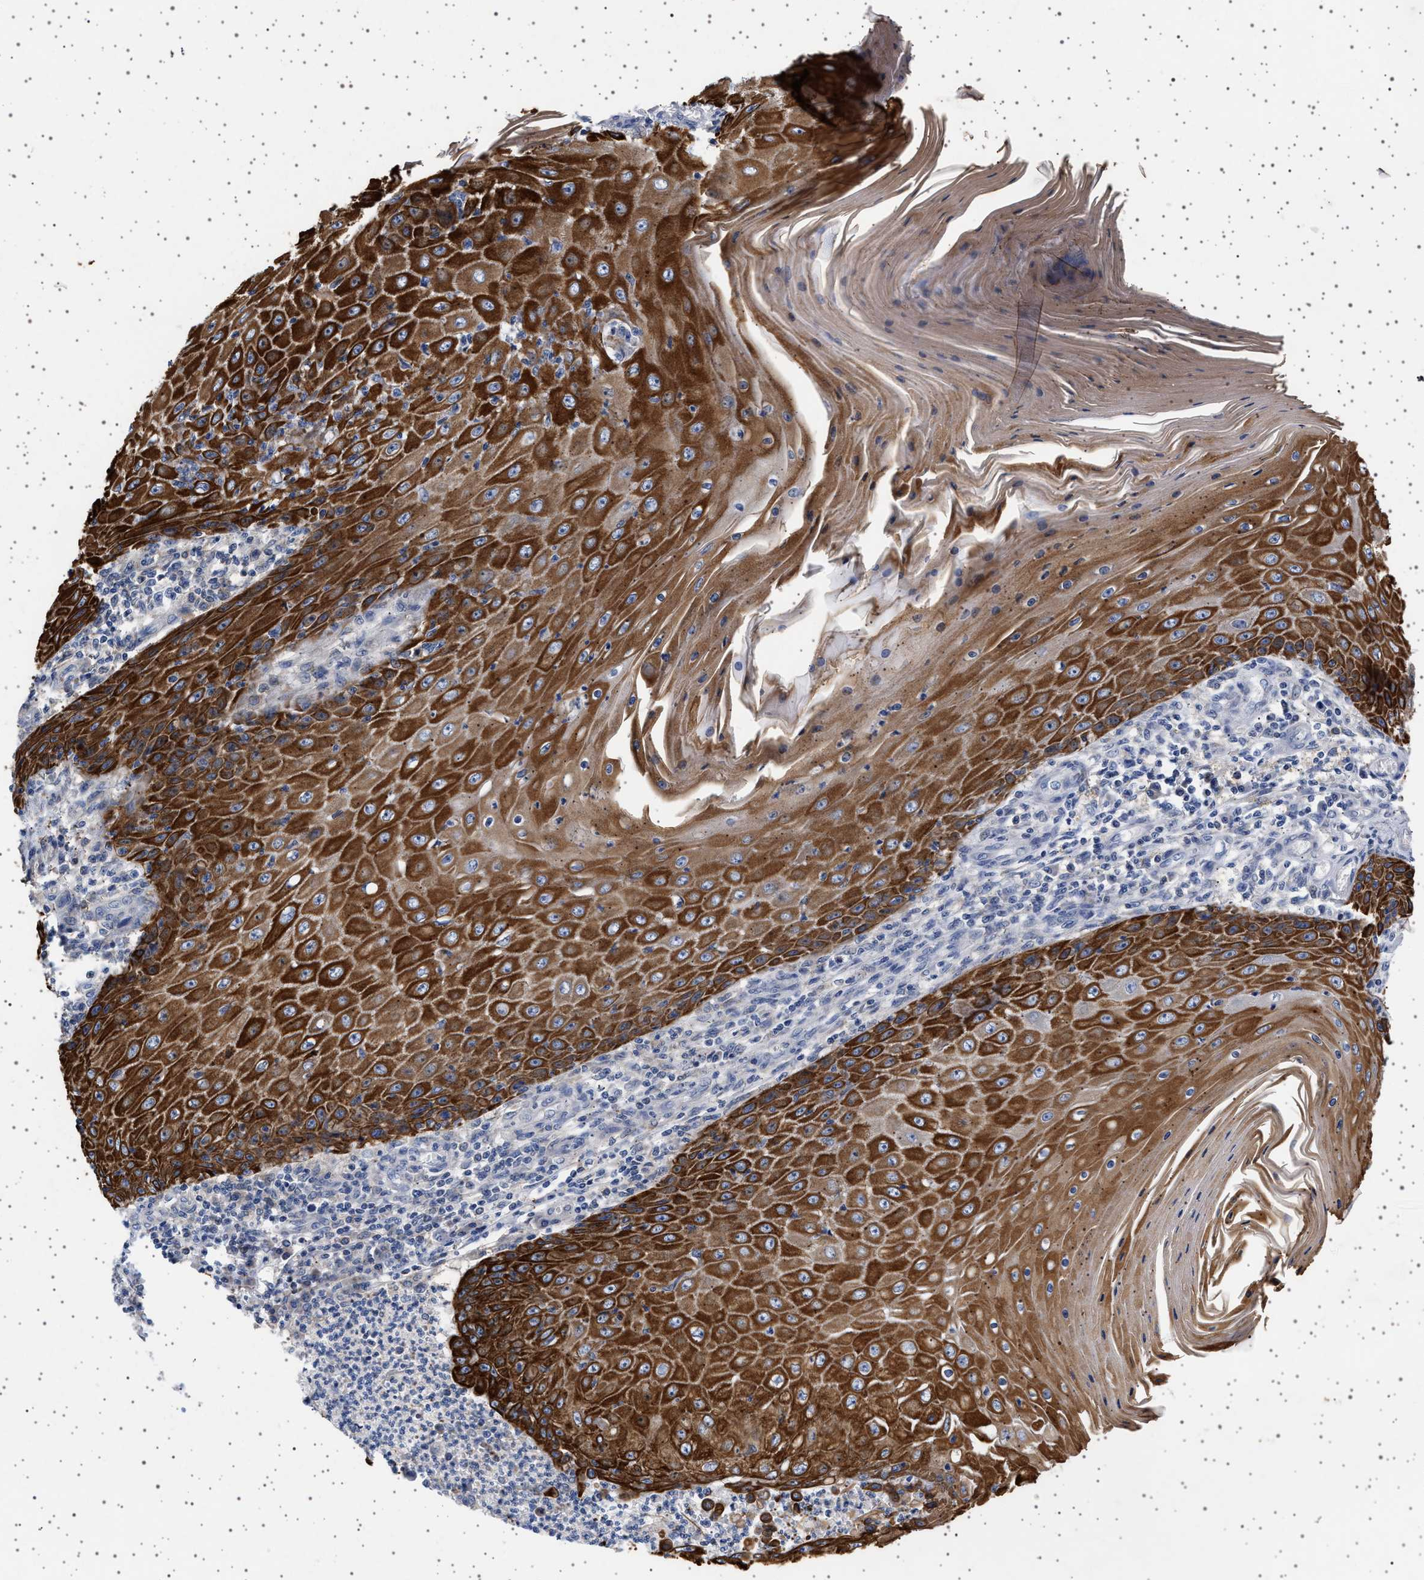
{"staining": {"intensity": "strong", "quantity": ">75%", "location": "cytoplasmic/membranous"}, "tissue": "skin cancer", "cell_type": "Tumor cells", "image_type": "cancer", "snomed": [{"axis": "morphology", "description": "Squamous cell carcinoma, NOS"}, {"axis": "topography", "description": "Skin"}], "caption": "This is an image of immunohistochemistry staining of skin cancer (squamous cell carcinoma), which shows strong positivity in the cytoplasmic/membranous of tumor cells.", "gene": "TRMT10B", "patient": {"sex": "female", "age": 73}}